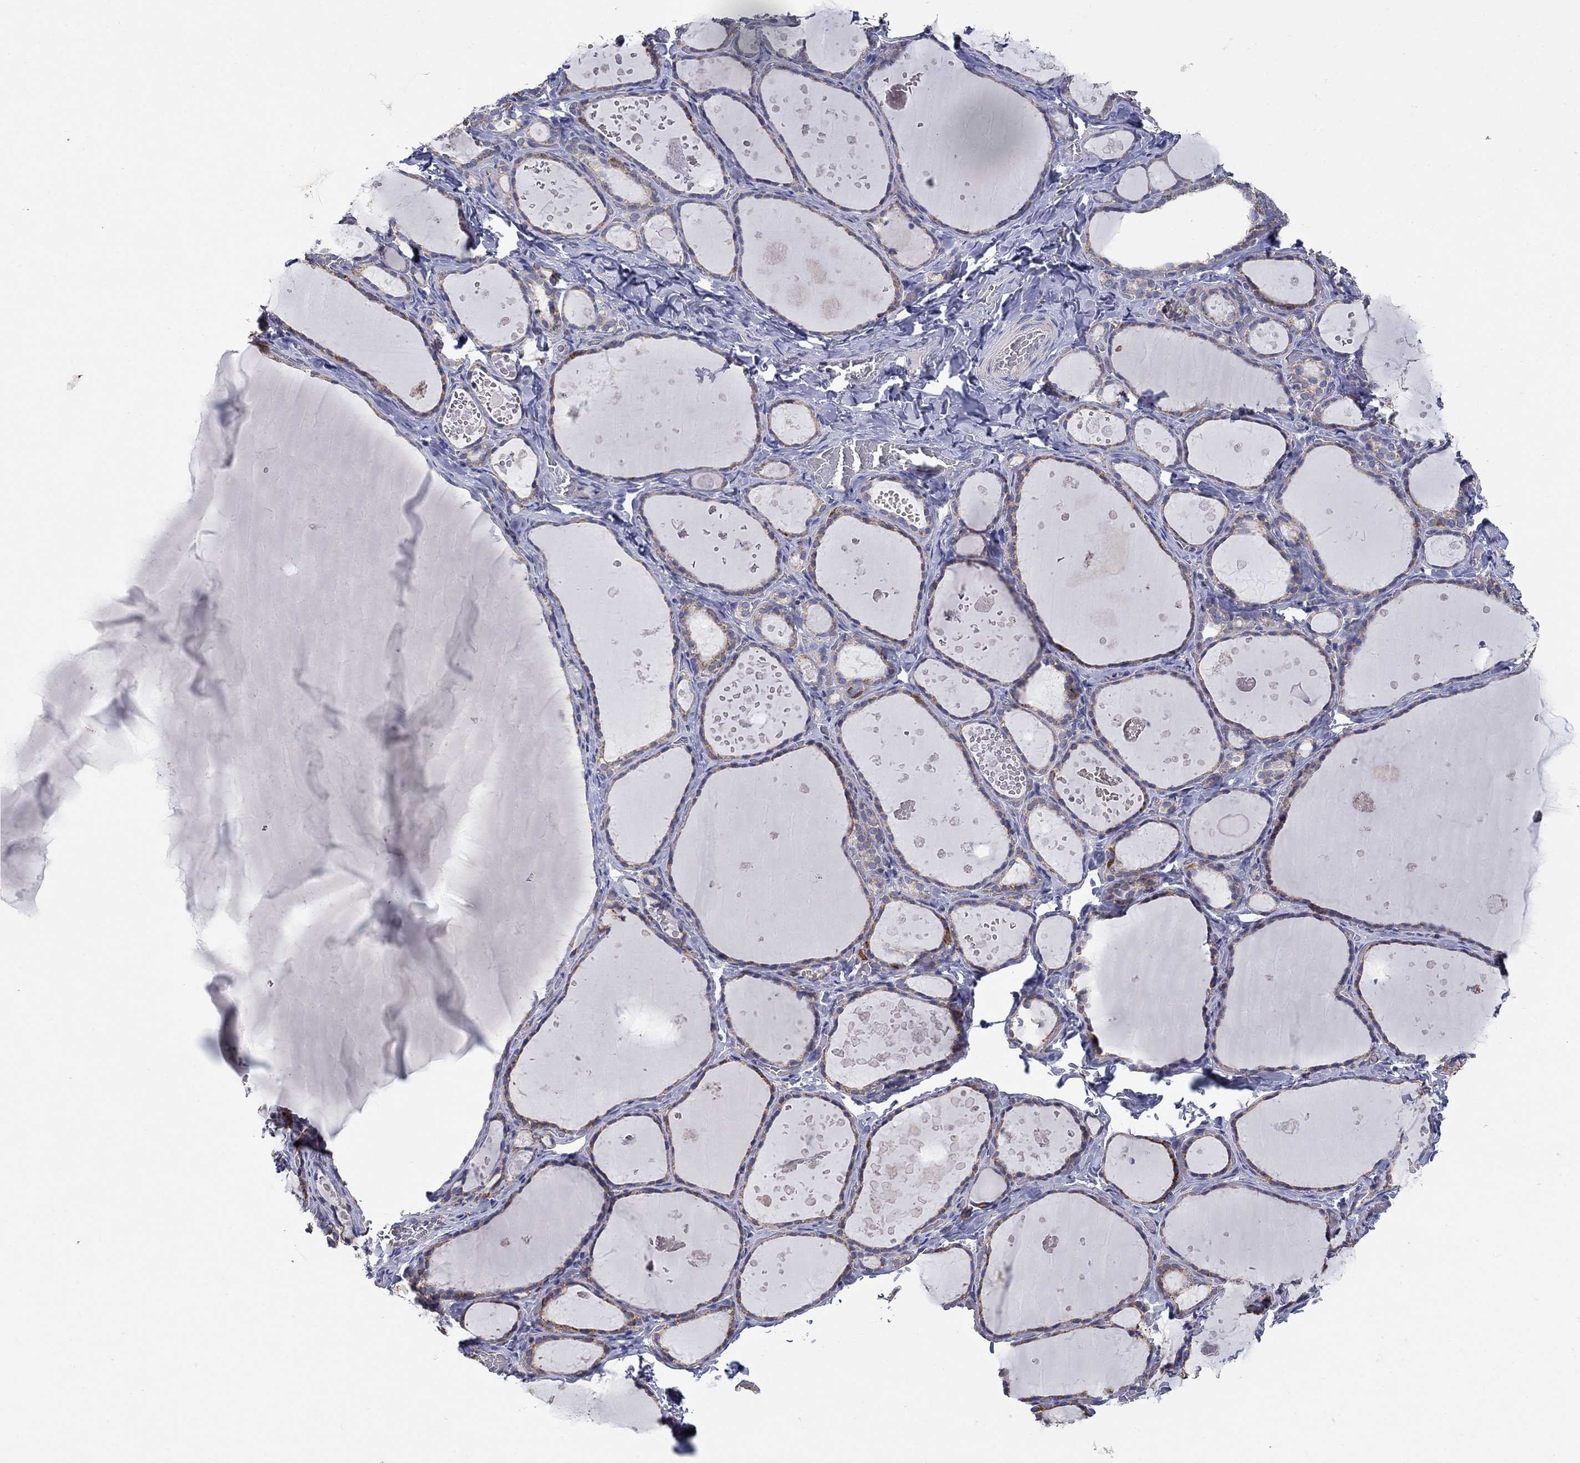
{"staining": {"intensity": "weak", "quantity": "25%-75%", "location": "cytoplasmic/membranous"}, "tissue": "thyroid gland", "cell_type": "Glandular cells", "image_type": "normal", "snomed": [{"axis": "morphology", "description": "Normal tissue, NOS"}, {"axis": "topography", "description": "Thyroid gland"}], "caption": "A micrograph of human thyroid gland stained for a protein shows weak cytoplasmic/membranous brown staining in glandular cells. Using DAB (brown) and hematoxylin (blue) stains, captured at high magnification using brightfield microscopy.", "gene": "HPS5", "patient": {"sex": "female", "age": 56}}